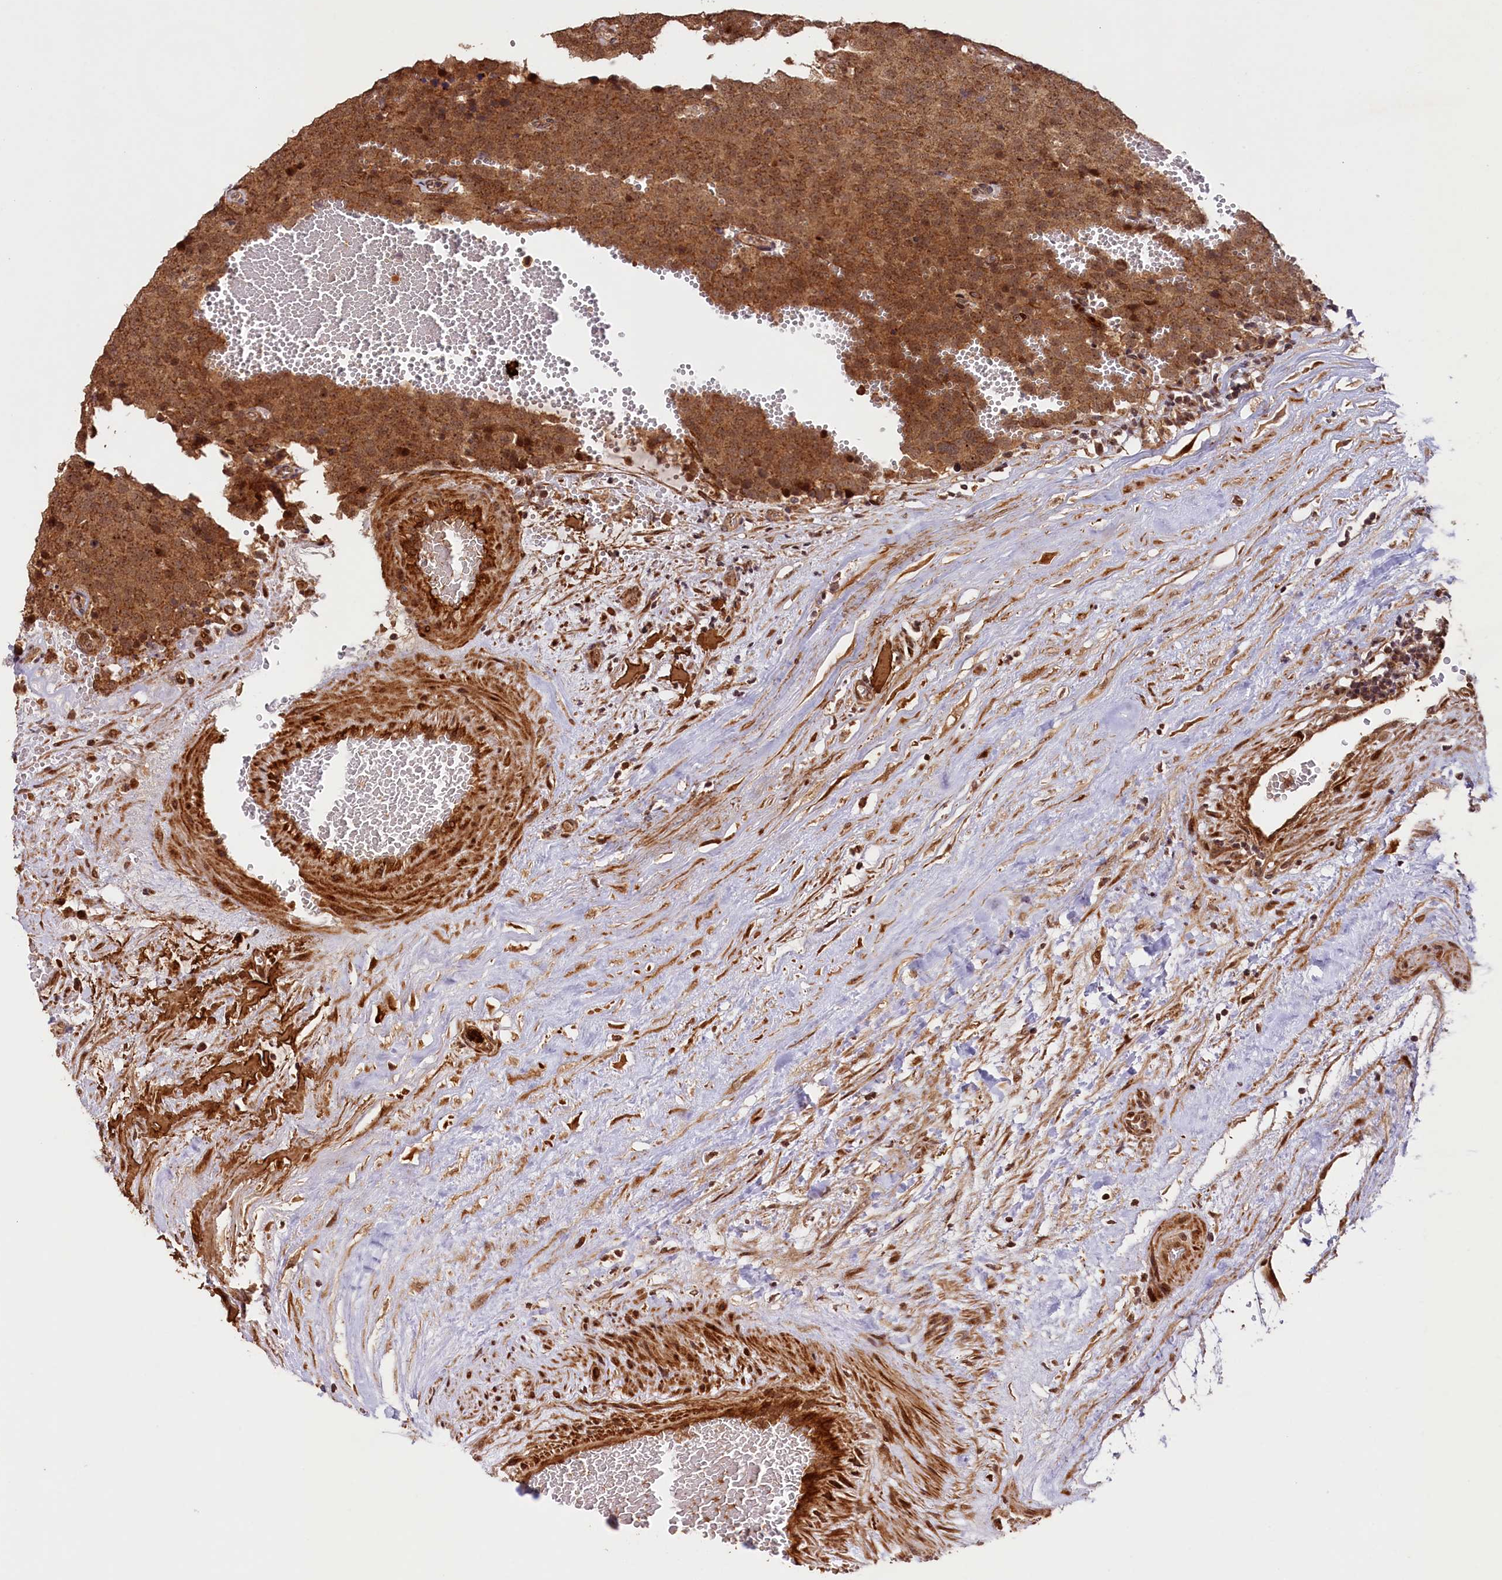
{"staining": {"intensity": "moderate", "quantity": ">75%", "location": "cytoplasmic/membranous,nuclear"}, "tissue": "testis cancer", "cell_type": "Tumor cells", "image_type": "cancer", "snomed": [{"axis": "morphology", "description": "Seminoma, NOS"}, {"axis": "topography", "description": "Testis"}], "caption": "Protein expression analysis of human testis cancer (seminoma) reveals moderate cytoplasmic/membranous and nuclear positivity in about >75% of tumor cells.", "gene": "SHPRH", "patient": {"sex": "male", "age": 71}}